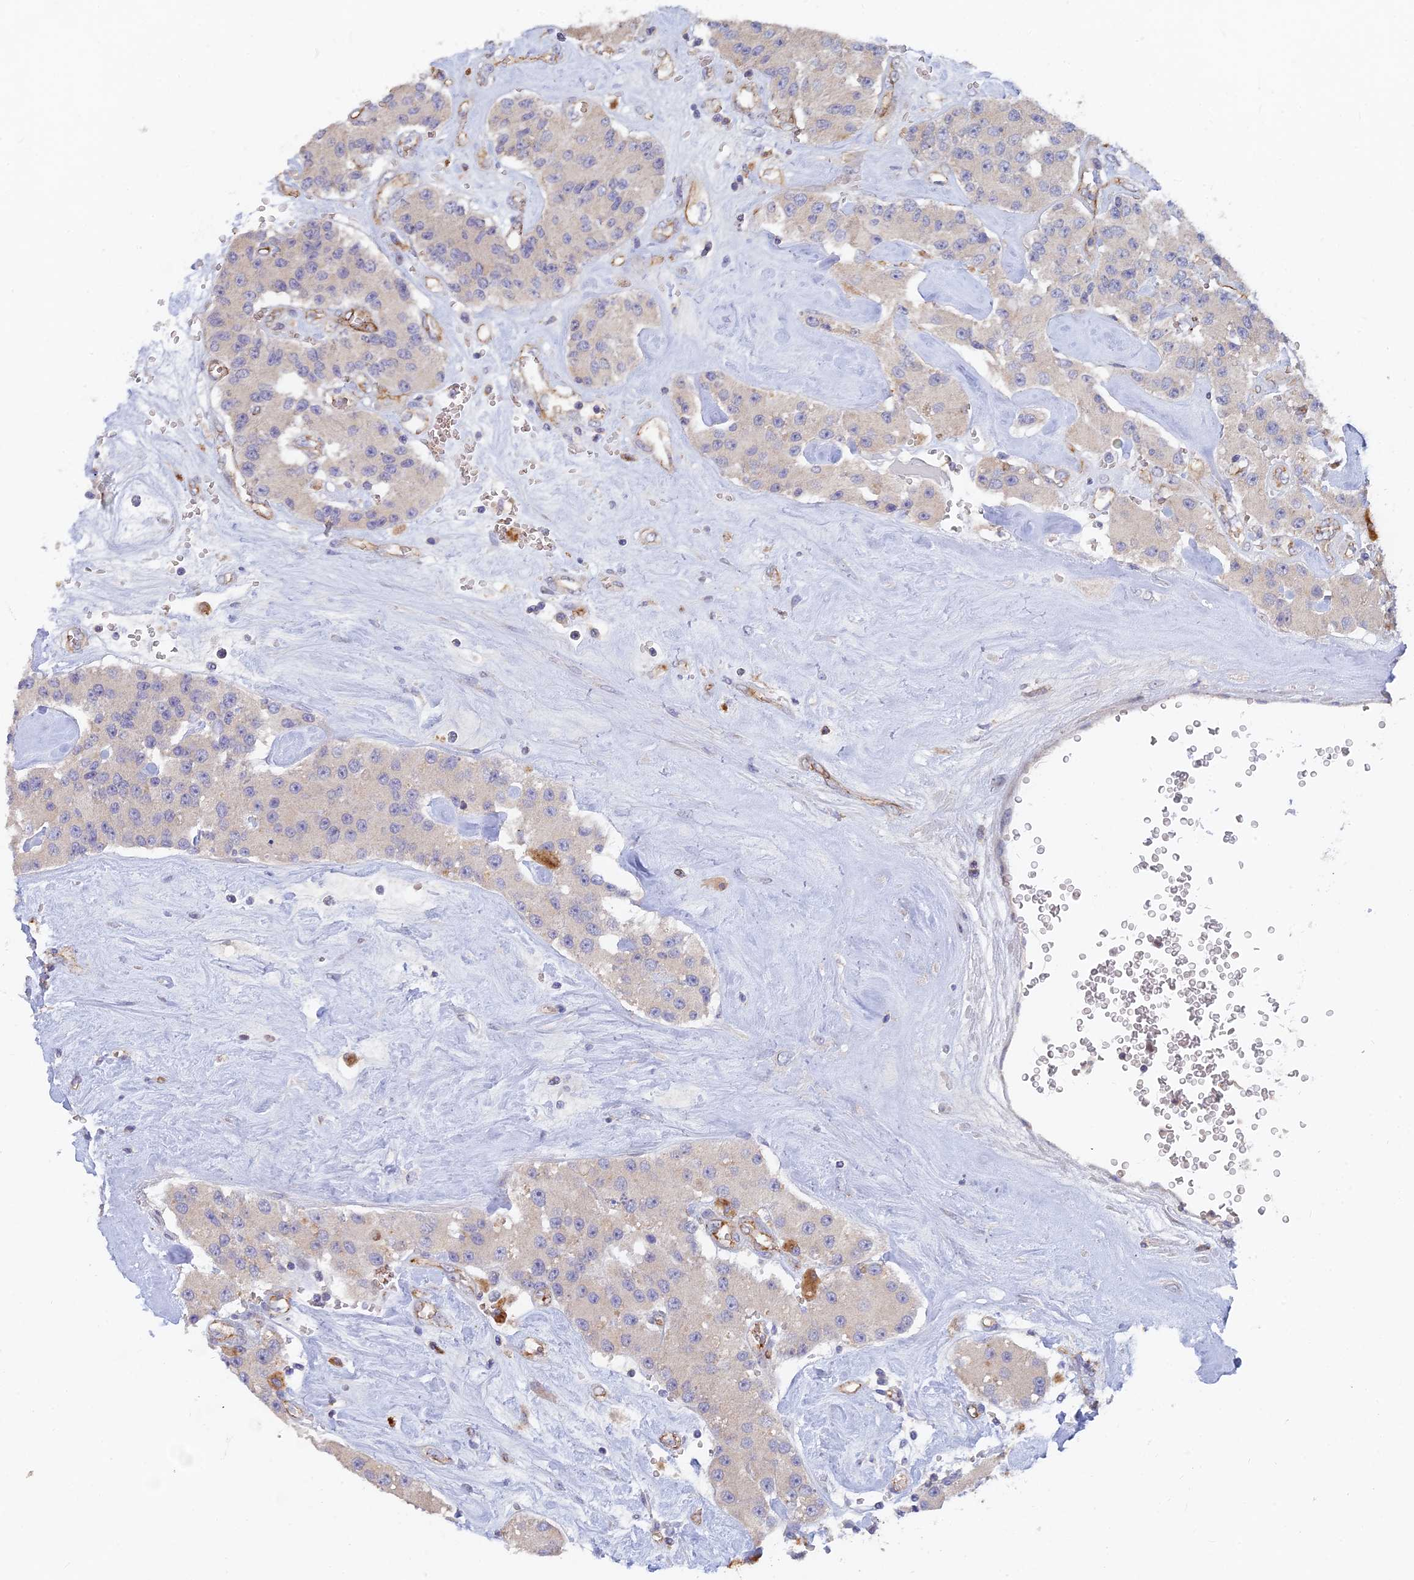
{"staining": {"intensity": "weak", "quantity": "<25%", "location": "cytoplasmic/membranous"}, "tissue": "carcinoid", "cell_type": "Tumor cells", "image_type": "cancer", "snomed": [{"axis": "morphology", "description": "Carcinoid, malignant, NOS"}, {"axis": "topography", "description": "Pancreas"}], "caption": "Immunohistochemistry image of neoplastic tissue: carcinoid (malignant) stained with DAB (3,3'-diaminobenzidine) shows no significant protein expression in tumor cells.", "gene": "ARRDC1", "patient": {"sex": "male", "age": 41}}